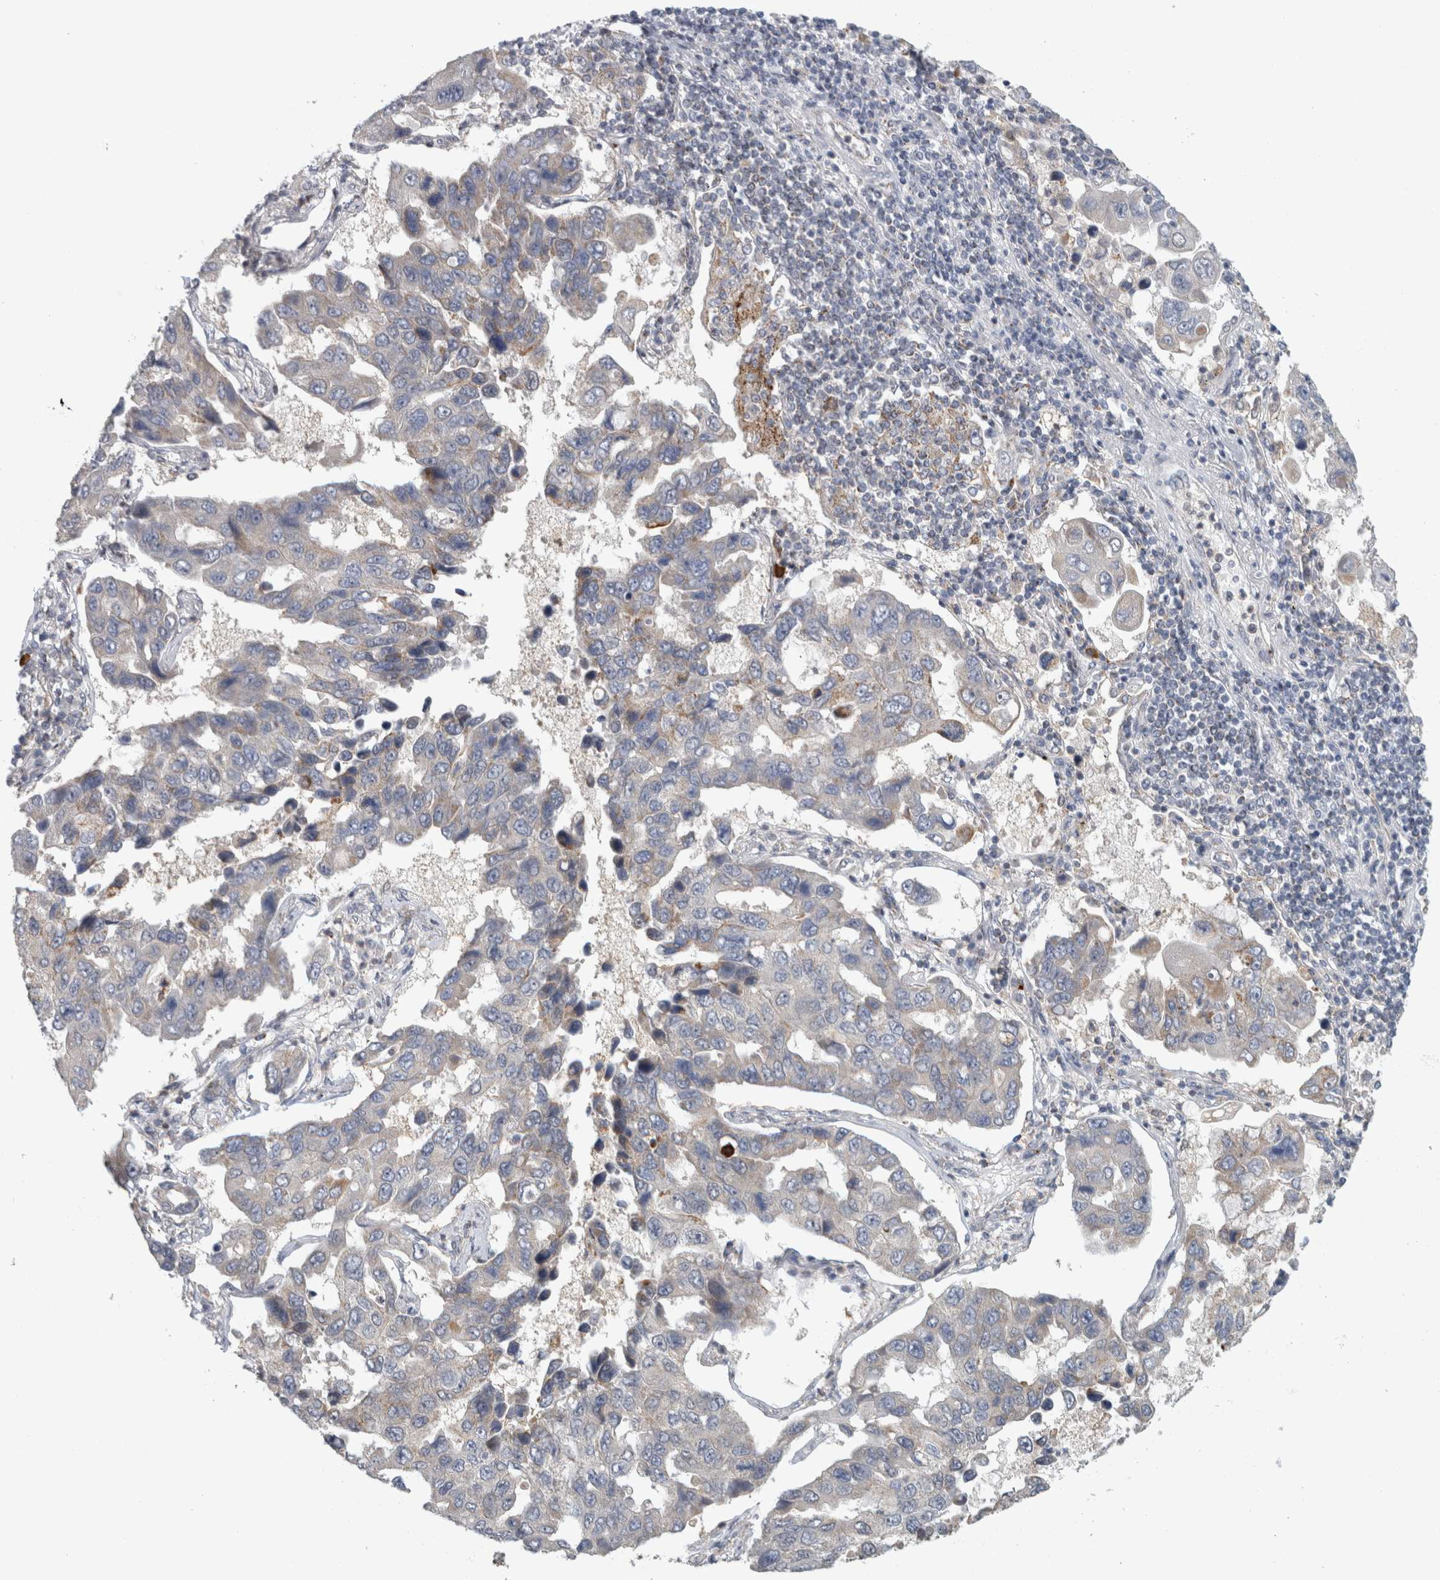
{"staining": {"intensity": "negative", "quantity": "none", "location": "none"}, "tissue": "lung cancer", "cell_type": "Tumor cells", "image_type": "cancer", "snomed": [{"axis": "morphology", "description": "Adenocarcinoma, NOS"}, {"axis": "topography", "description": "Lung"}], "caption": "High power microscopy histopathology image of an immunohistochemistry micrograph of lung cancer (adenocarcinoma), revealing no significant staining in tumor cells.", "gene": "RAB18", "patient": {"sex": "male", "age": 64}}